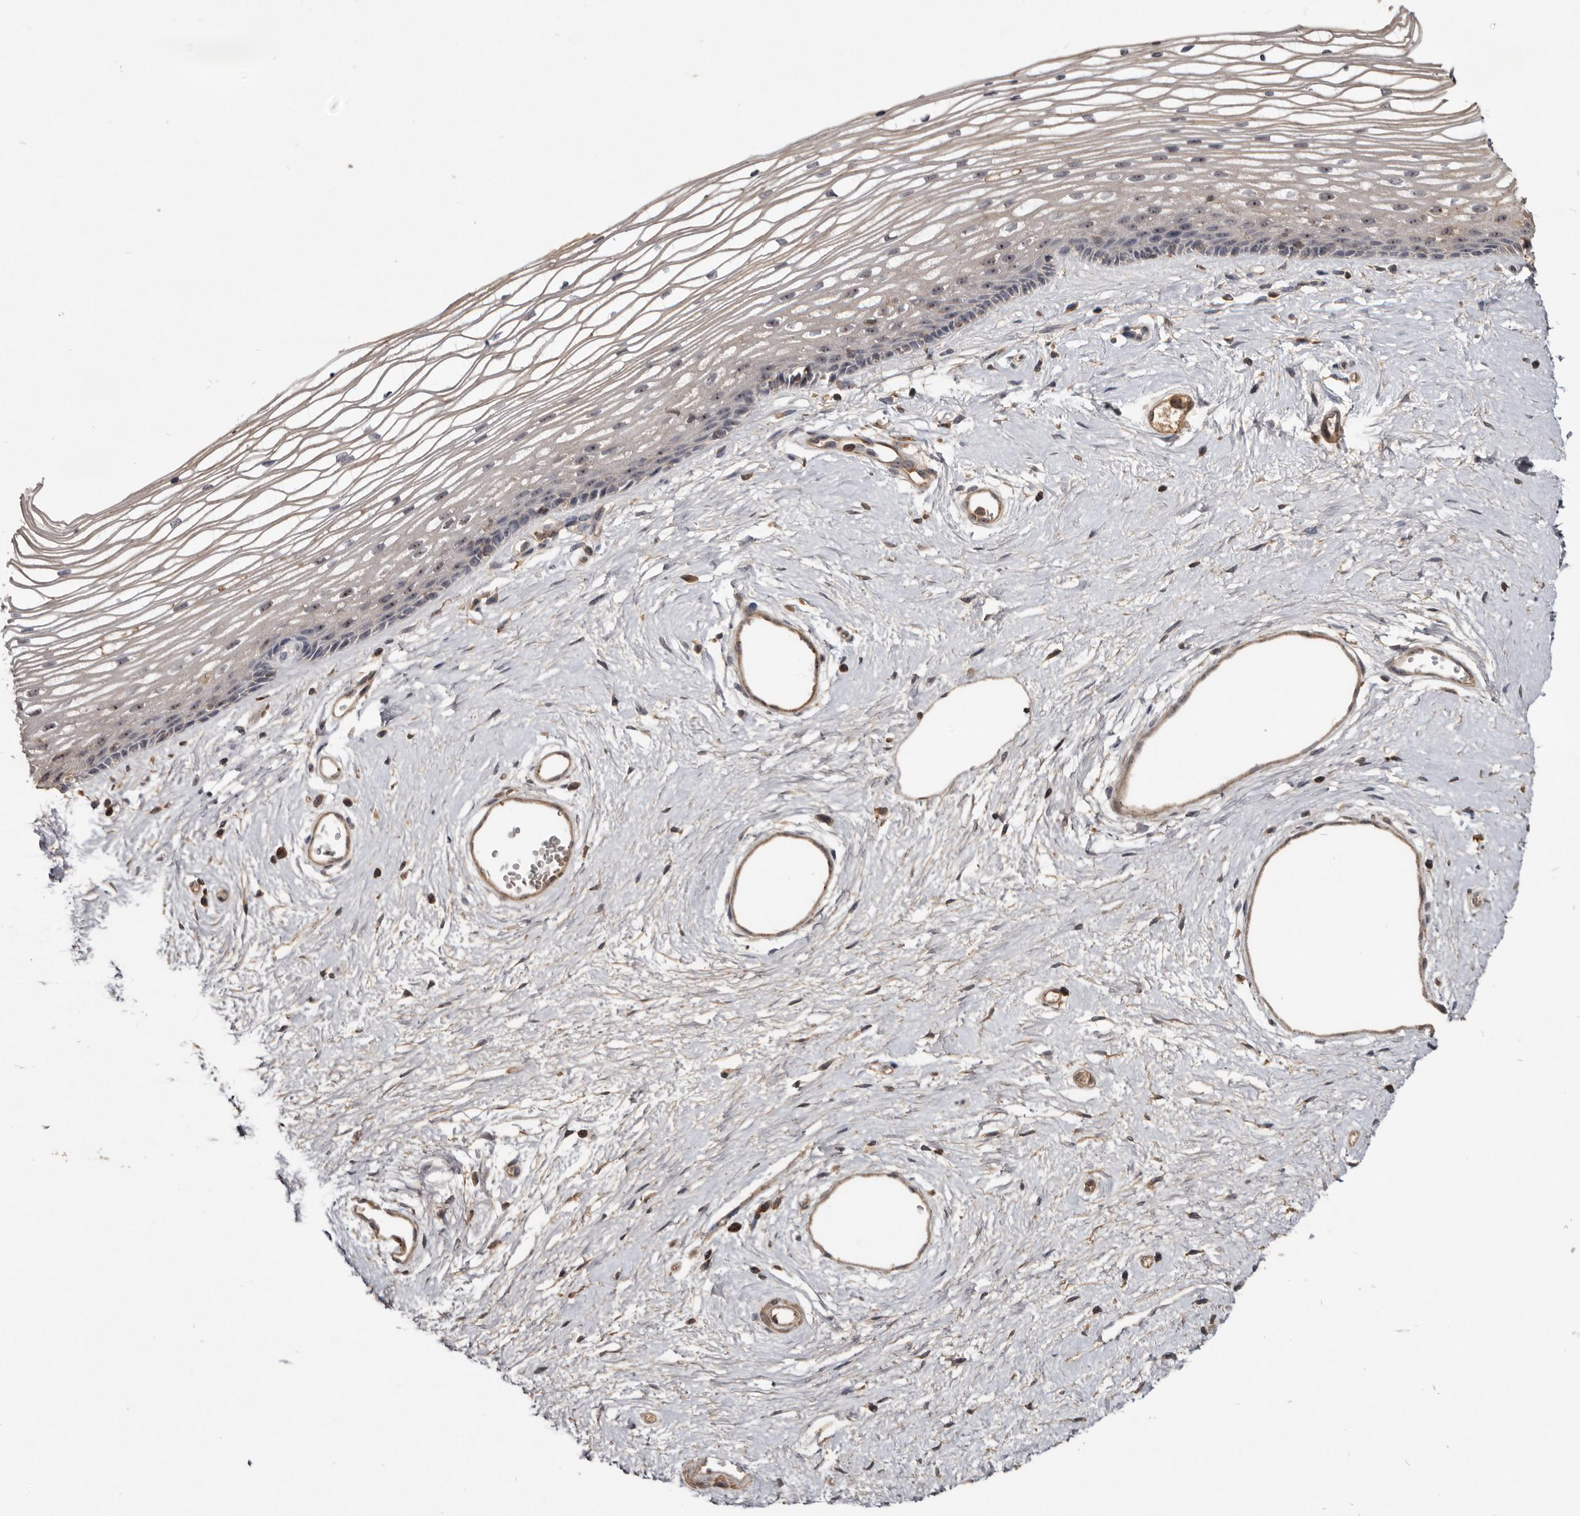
{"staining": {"intensity": "weak", "quantity": "25%-75%", "location": "cytoplasmic/membranous"}, "tissue": "vagina", "cell_type": "Squamous epithelial cells", "image_type": "normal", "snomed": [{"axis": "morphology", "description": "Normal tissue, NOS"}, {"axis": "topography", "description": "Vagina"}], "caption": "A high-resolution micrograph shows immunohistochemistry staining of normal vagina, which exhibits weak cytoplasmic/membranous staining in about 25%-75% of squamous epithelial cells.", "gene": "TTC39A", "patient": {"sex": "female", "age": 46}}